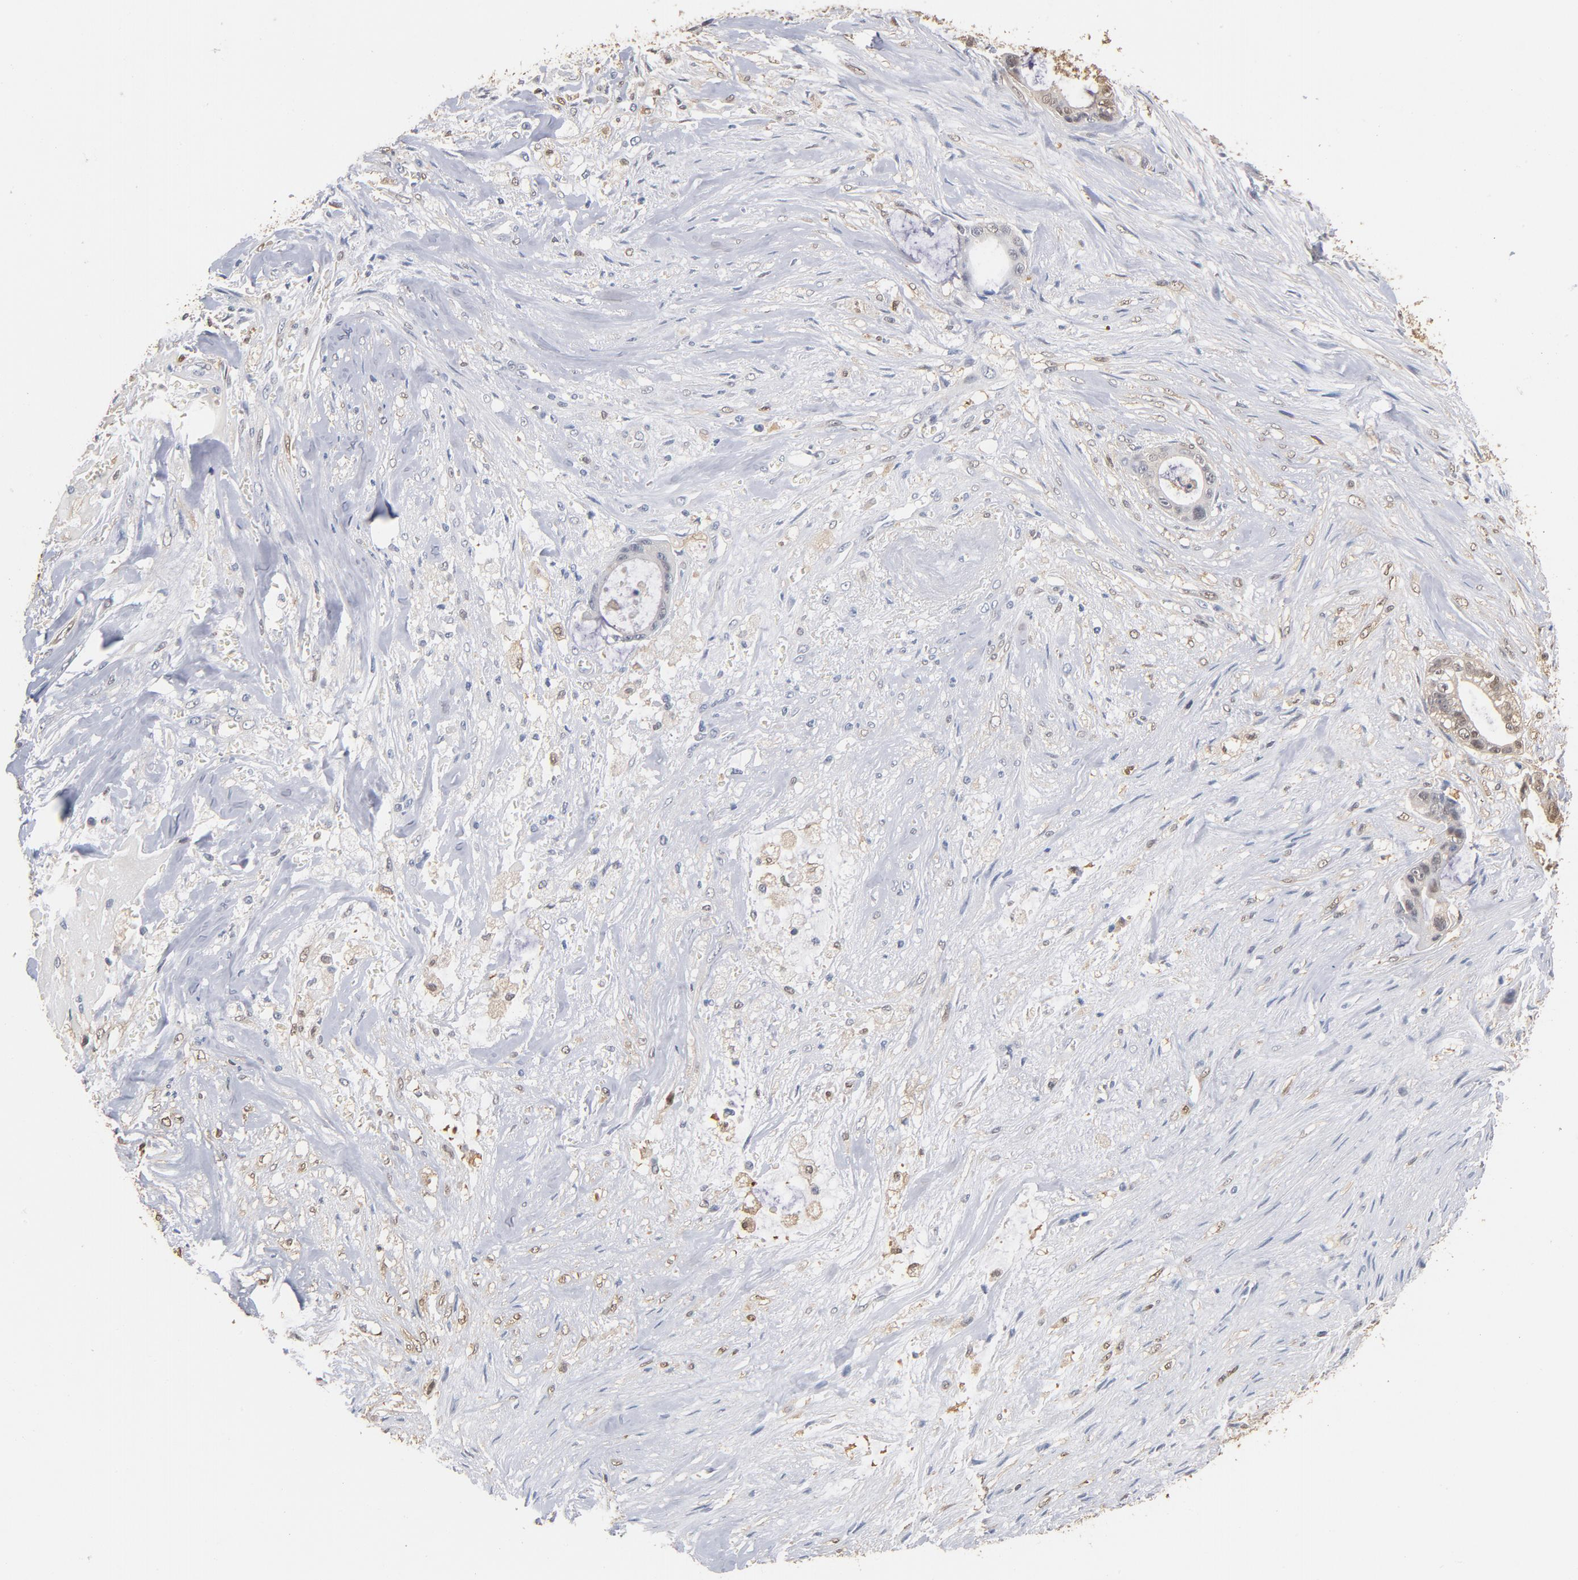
{"staining": {"intensity": "weak", "quantity": "<25%", "location": "cytoplasmic/membranous"}, "tissue": "liver cancer", "cell_type": "Tumor cells", "image_type": "cancer", "snomed": [{"axis": "morphology", "description": "Cholangiocarcinoma"}, {"axis": "topography", "description": "Liver"}], "caption": "IHC image of liver cholangiocarcinoma stained for a protein (brown), which exhibits no staining in tumor cells. (Immunohistochemistry, brightfield microscopy, high magnification).", "gene": "MIF", "patient": {"sex": "female", "age": 55}}